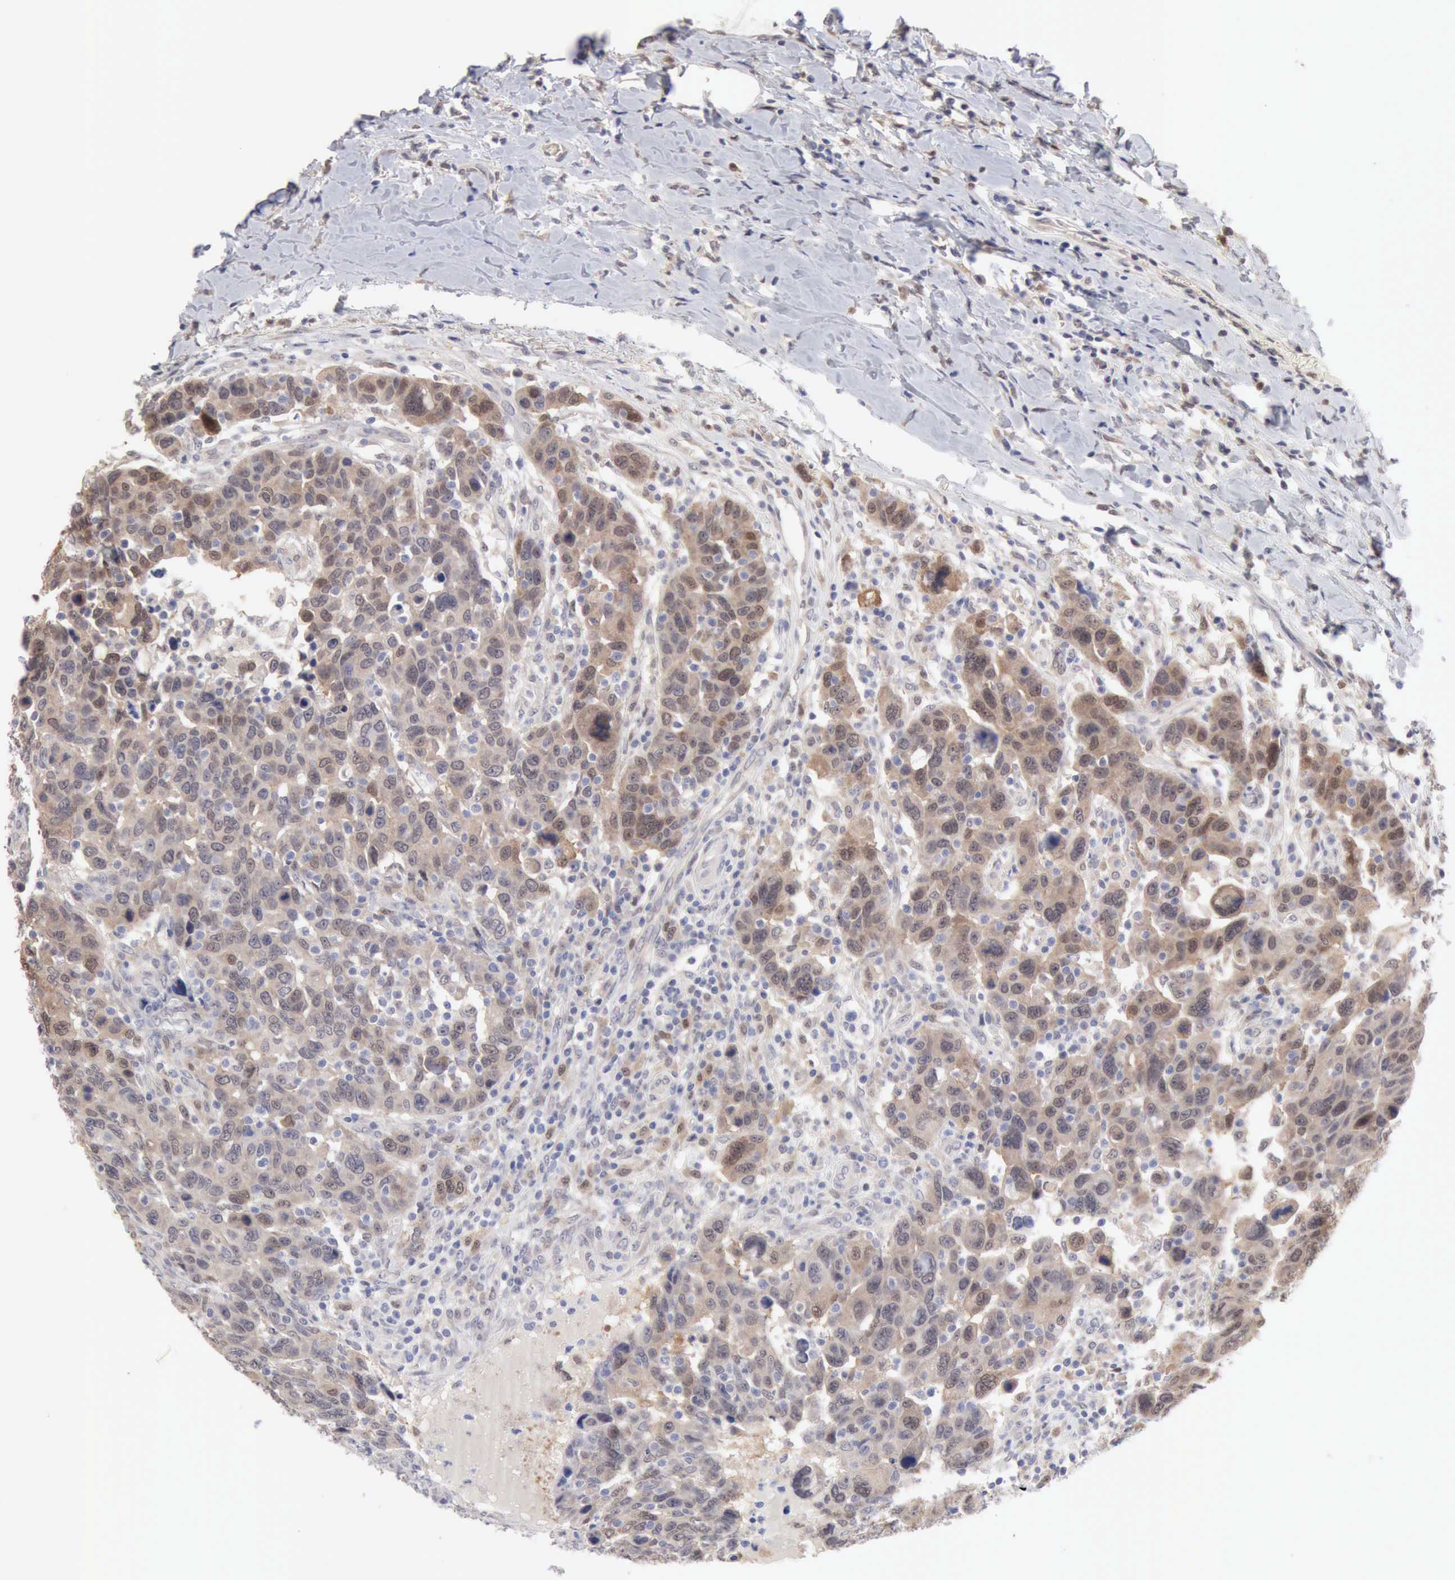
{"staining": {"intensity": "weak", "quantity": ">75%", "location": "cytoplasmic/membranous"}, "tissue": "breast cancer", "cell_type": "Tumor cells", "image_type": "cancer", "snomed": [{"axis": "morphology", "description": "Duct carcinoma"}, {"axis": "topography", "description": "Breast"}], "caption": "Tumor cells demonstrate low levels of weak cytoplasmic/membranous positivity in about >75% of cells in infiltrating ductal carcinoma (breast).", "gene": "PTGR2", "patient": {"sex": "female", "age": 37}}